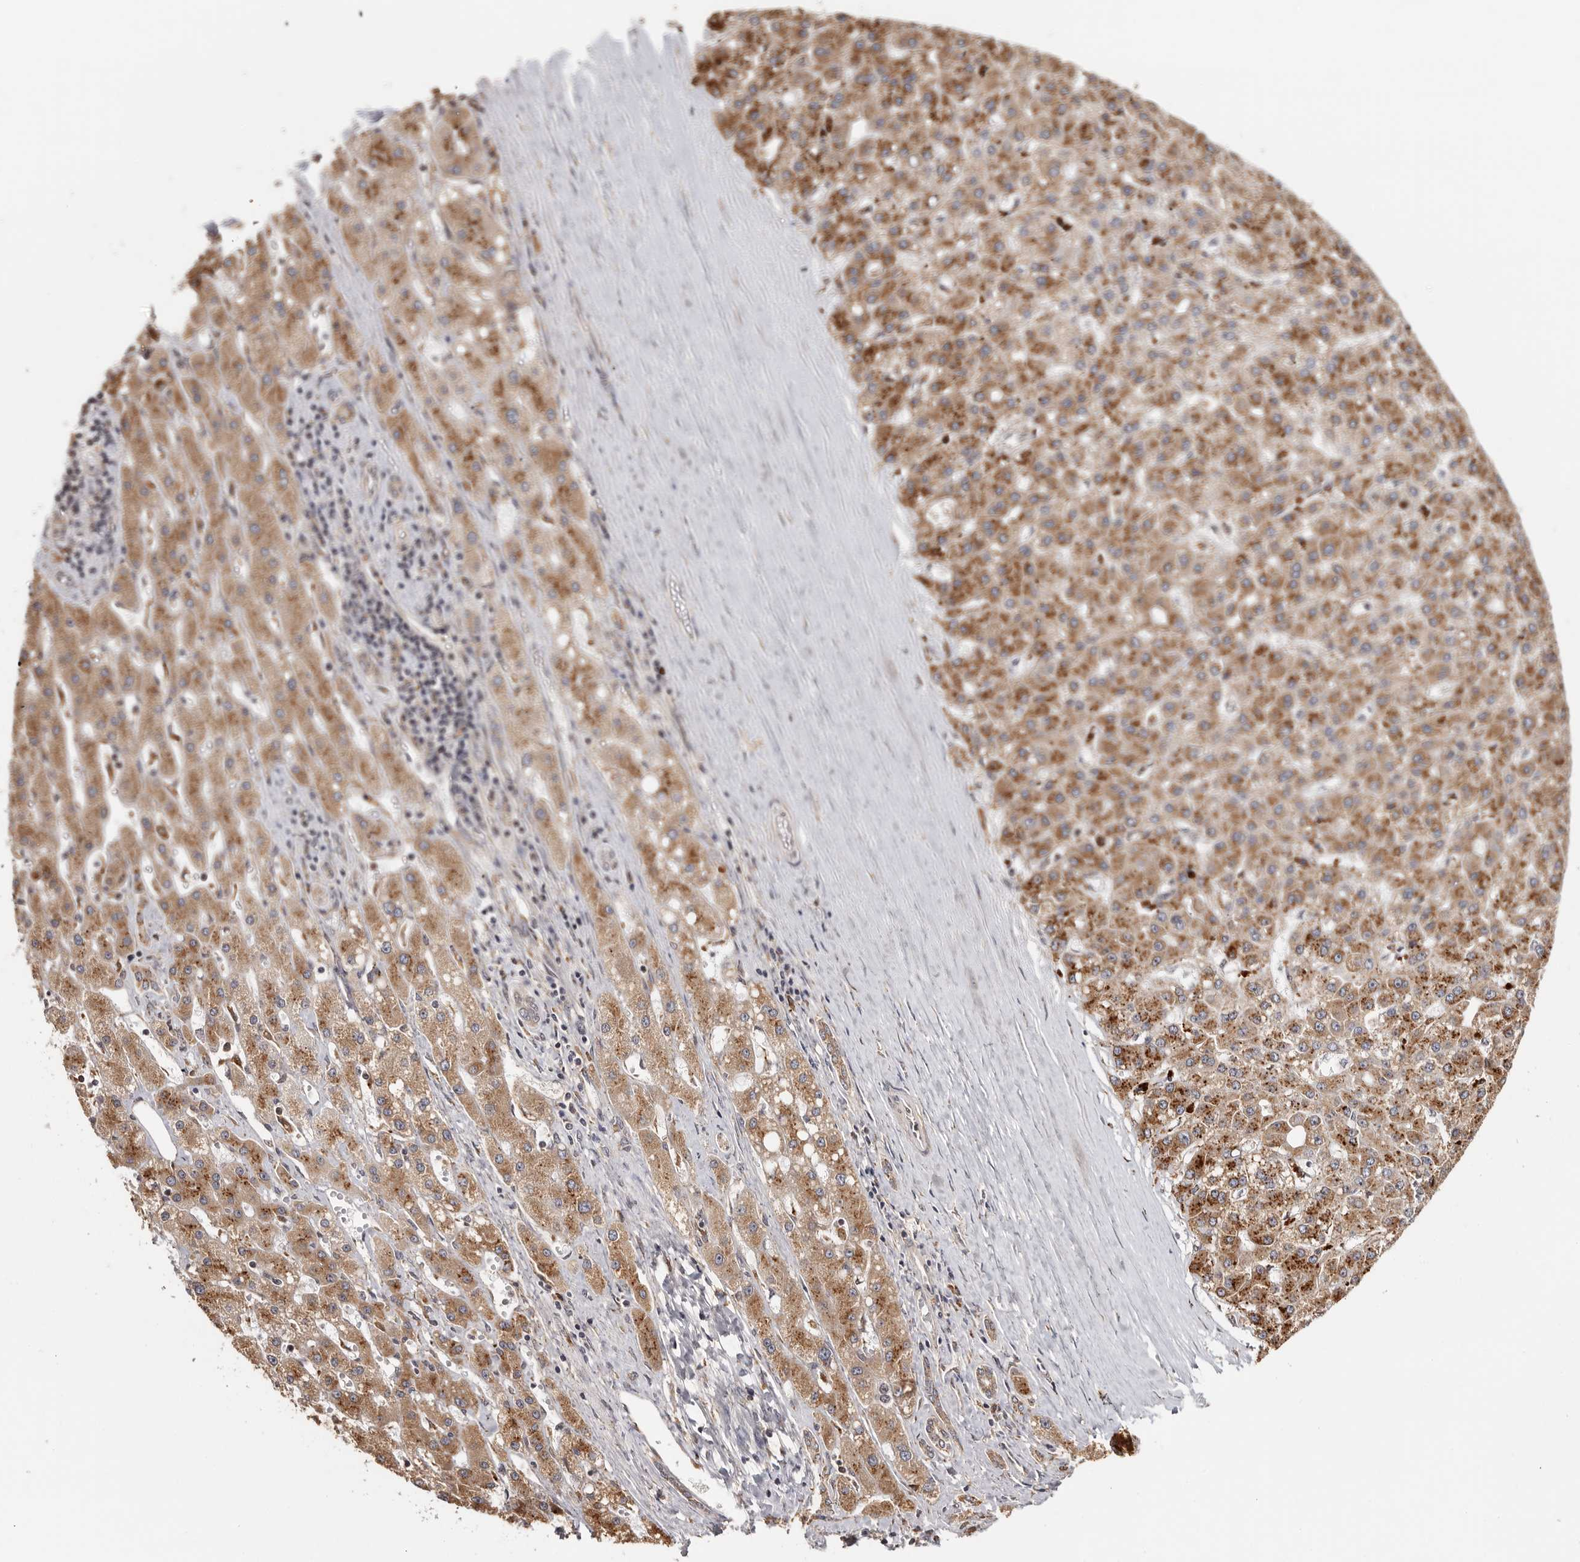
{"staining": {"intensity": "moderate", "quantity": ">75%", "location": "cytoplasmic/membranous"}, "tissue": "liver cancer", "cell_type": "Tumor cells", "image_type": "cancer", "snomed": [{"axis": "morphology", "description": "Carcinoma, Hepatocellular, NOS"}, {"axis": "topography", "description": "Liver"}], "caption": "The immunohistochemical stain labels moderate cytoplasmic/membranous expression in tumor cells of hepatocellular carcinoma (liver) tissue. The staining was performed using DAB (3,3'-diaminobenzidine), with brown indicating positive protein expression. Nuclei are stained blue with hematoxylin.", "gene": "ZNF83", "patient": {"sex": "male", "age": 67}}